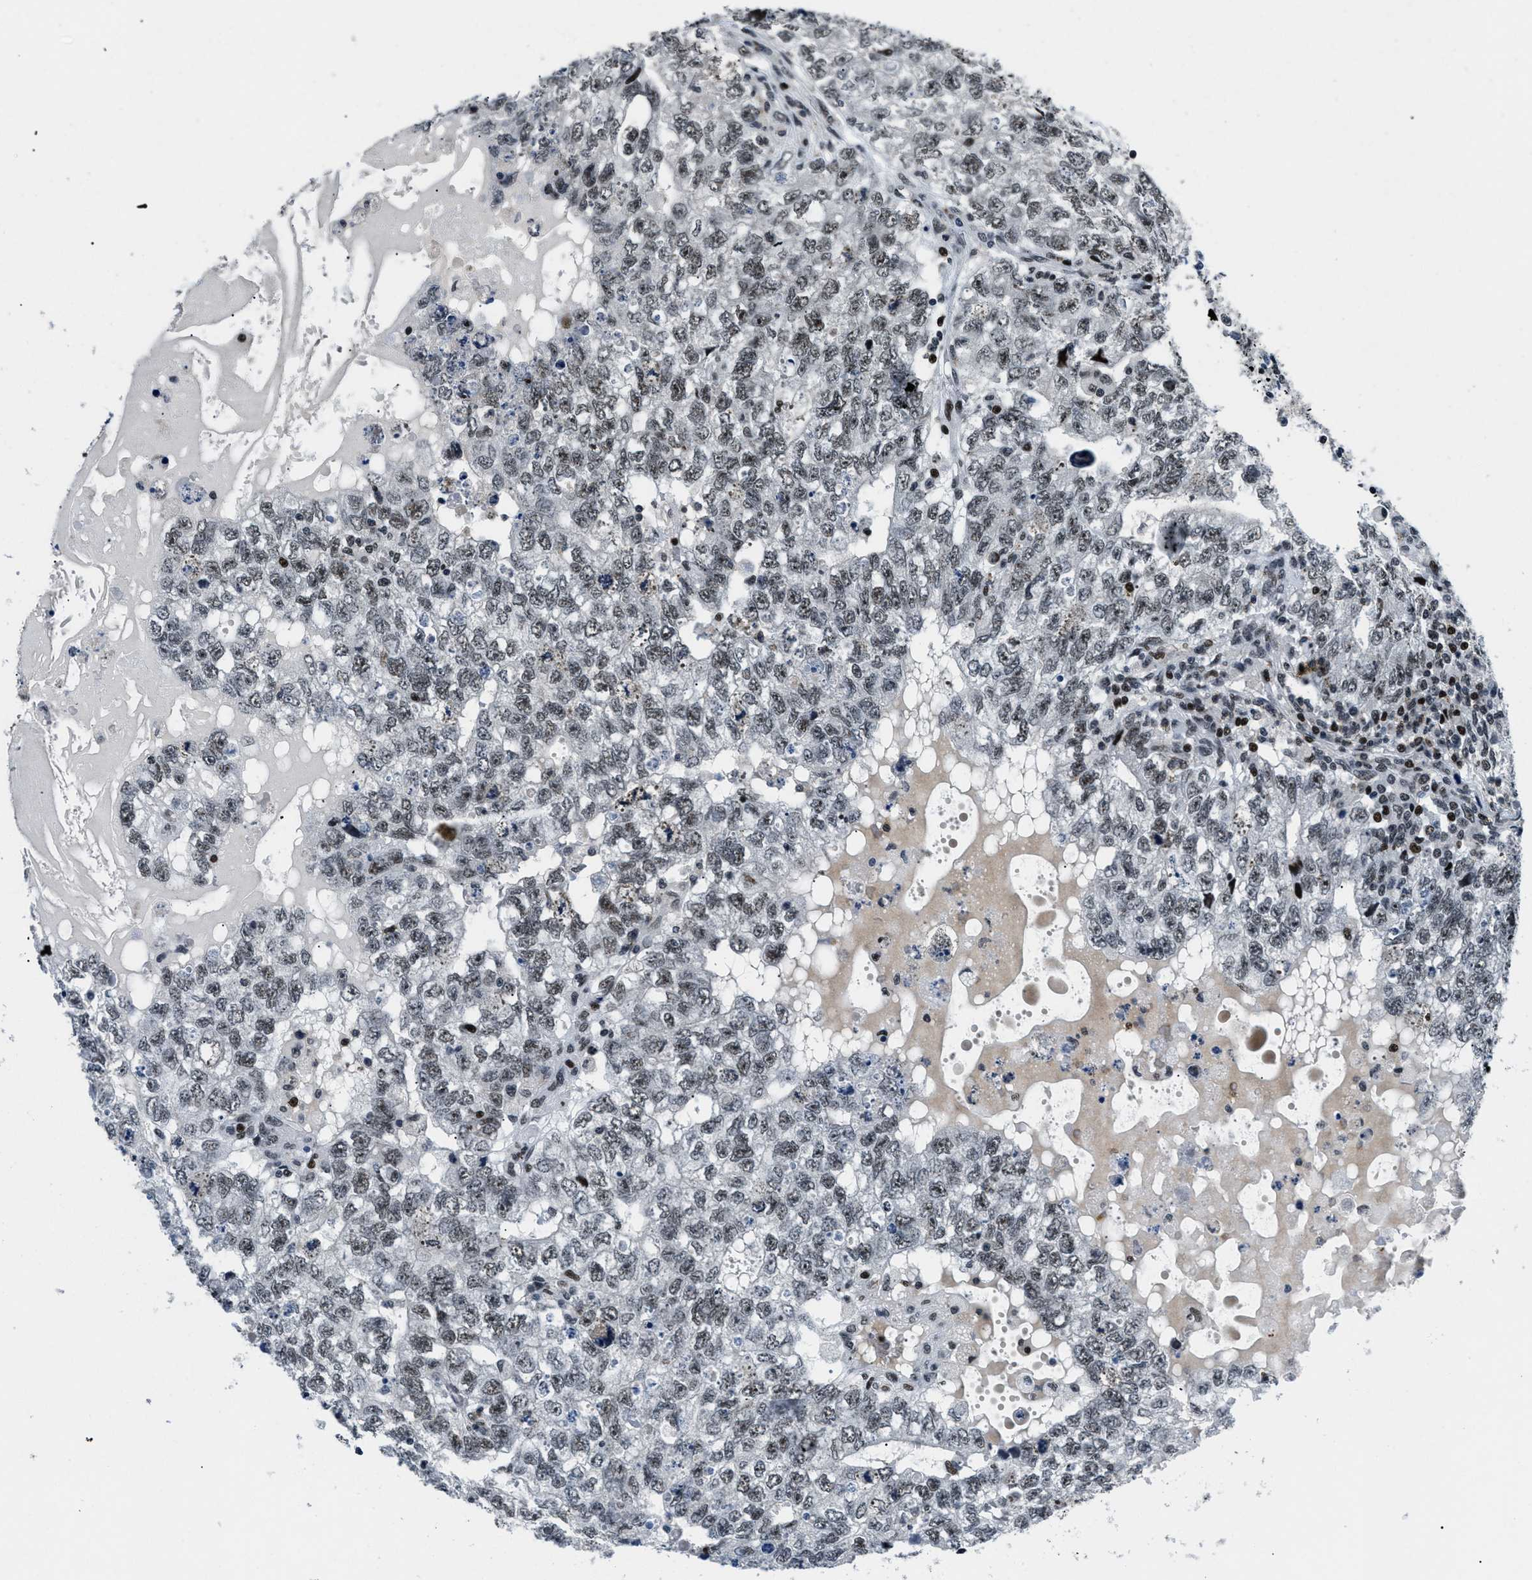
{"staining": {"intensity": "moderate", "quantity": ">75%", "location": "nuclear"}, "tissue": "testis cancer", "cell_type": "Tumor cells", "image_type": "cancer", "snomed": [{"axis": "morphology", "description": "Carcinoma, Embryonal, NOS"}, {"axis": "topography", "description": "Testis"}], "caption": "Testis embryonal carcinoma stained with immunohistochemistry displays moderate nuclear positivity in about >75% of tumor cells. (DAB (3,3'-diaminobenzidine) IHC with brightfield microscopy, high magnification).", "gene": "SMARCB1", "patient": {"sex": "male", "age": 36}}